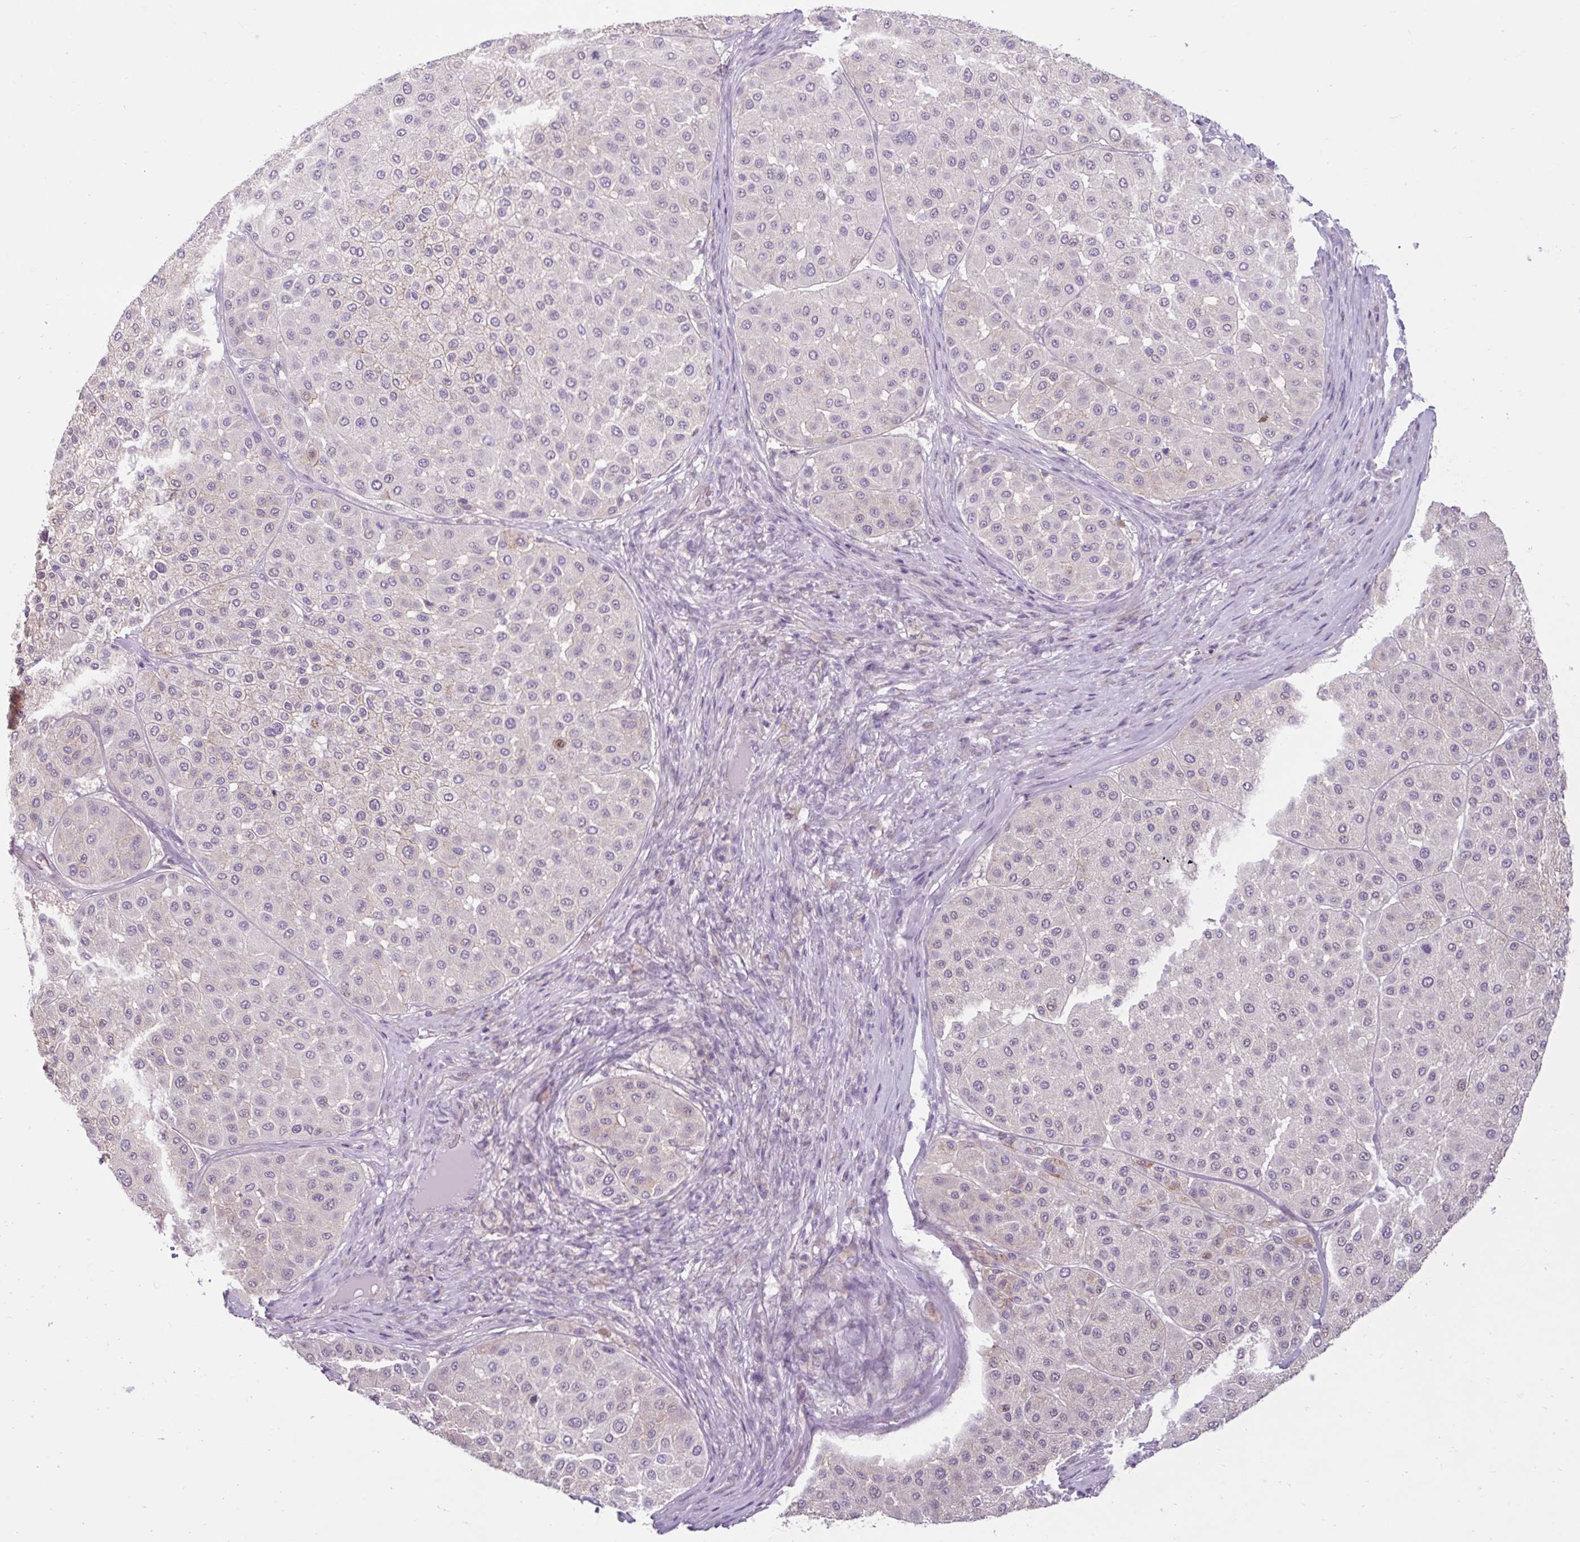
{"staining": {"intensity": "negative", "quantity": "none", "location": "none"}, "tissue": "melanoma", "cell_type": "Tumor cells", "image_type": "cancer", "snomed": [{"axis": "morphology", "description": "Malignant melanoma, Metastatic site"}, {"axis": "topography", "description": "Smooth muscle"}], "caption": "Malignant melanoma (metastatic site) stained for a protein using IHC exhibits no expression tumor cells.", "gene": "CDH19", "patient": {"sex": "male", "age": 41}}